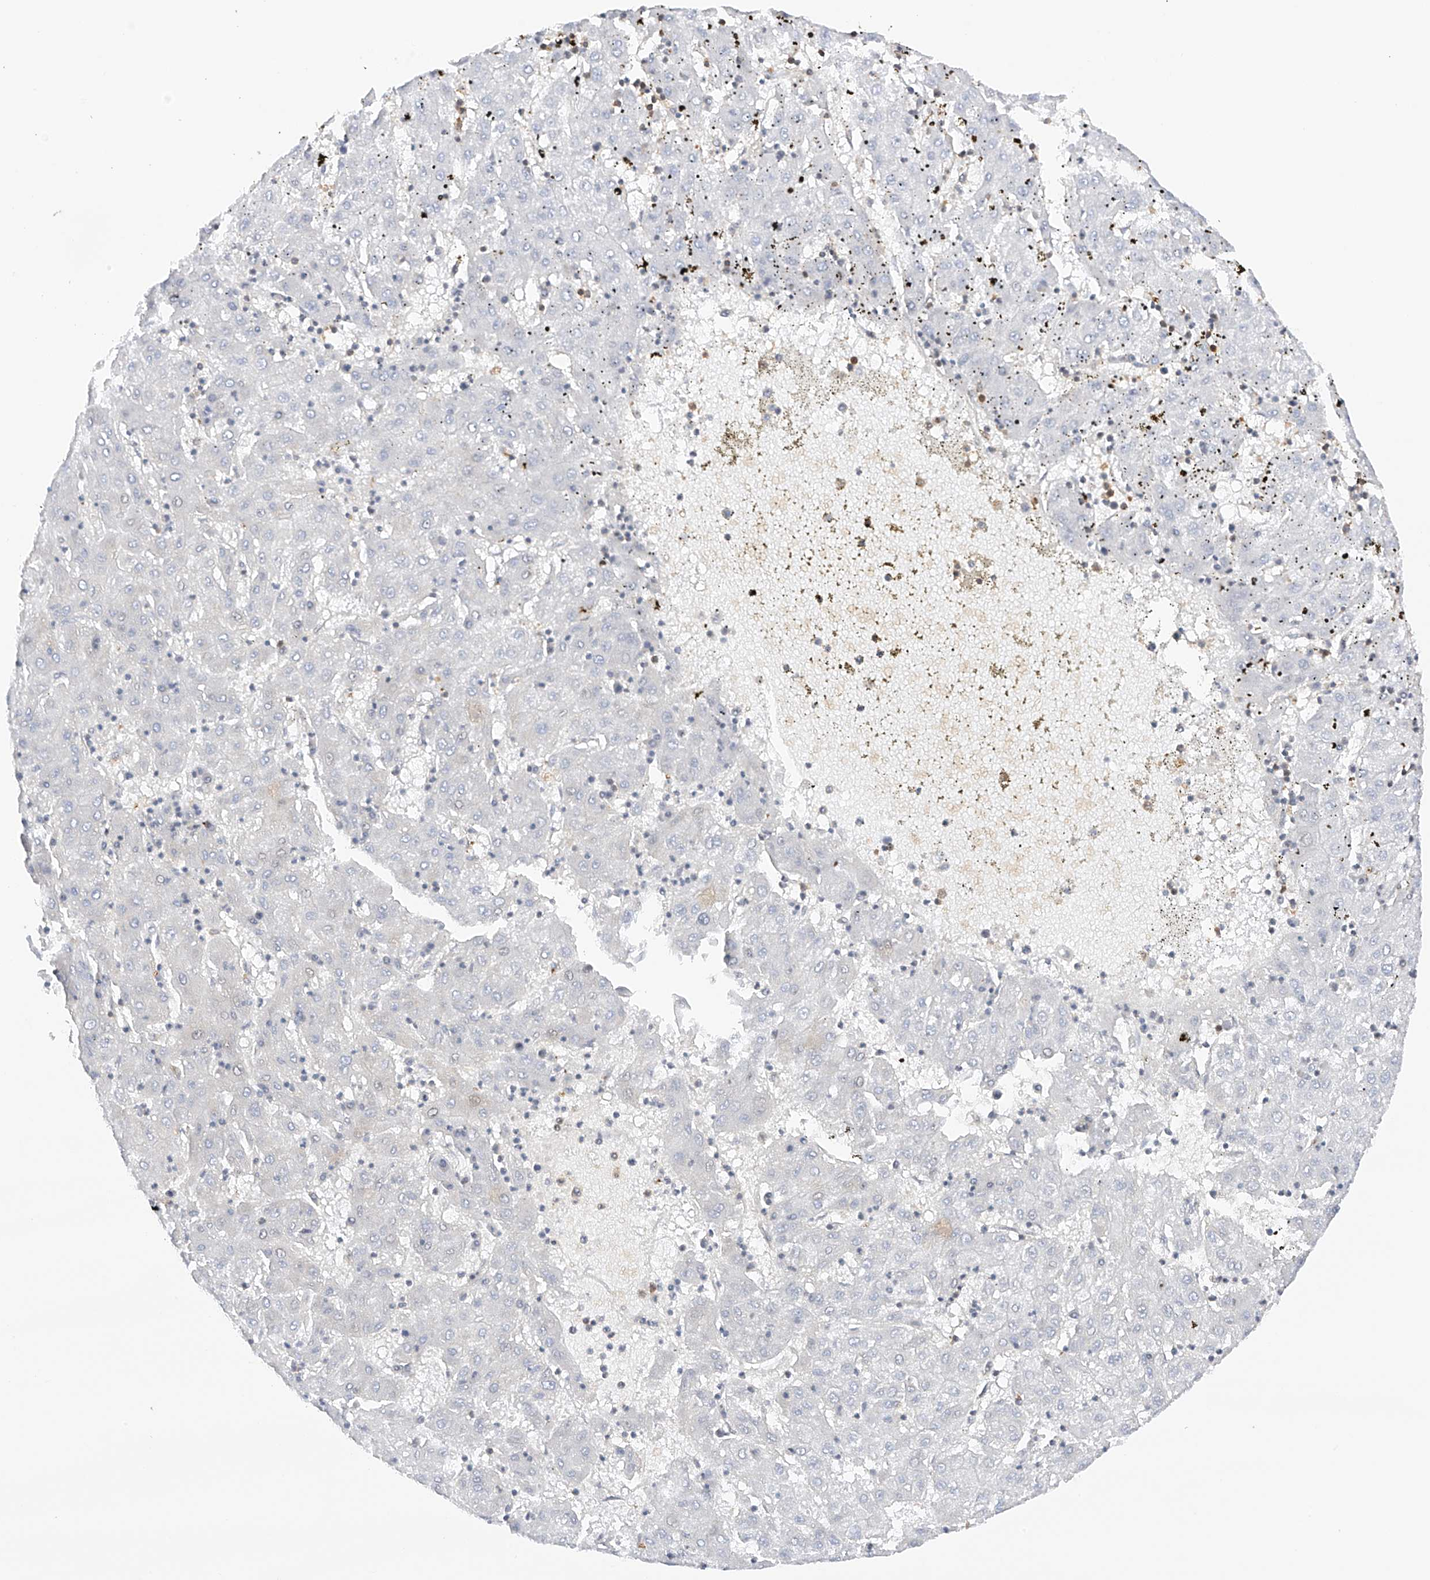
{"staining": {"intensity": "negative", "quantity": "none", "location": "none"}, "tissue": "liver cancer", "cell_type": "Tumor cells", "image_type": "cancer", "snomed": [{"axis": "morphology", "description": "Carcinoma, Hepatocellular, NOS"}, {"axis": "topography", "description": "Liver"}], "caption": "This photomicrograph is of liver cancer (hepatocellular carcinoma) stained with immunohistochemistry to label a protein in brown with the nuclei are counter-stained blue. There is no positivity in tumor cells.", "gene": "ARHGAP25", "patient": {"sex": "male", "age": 72}}